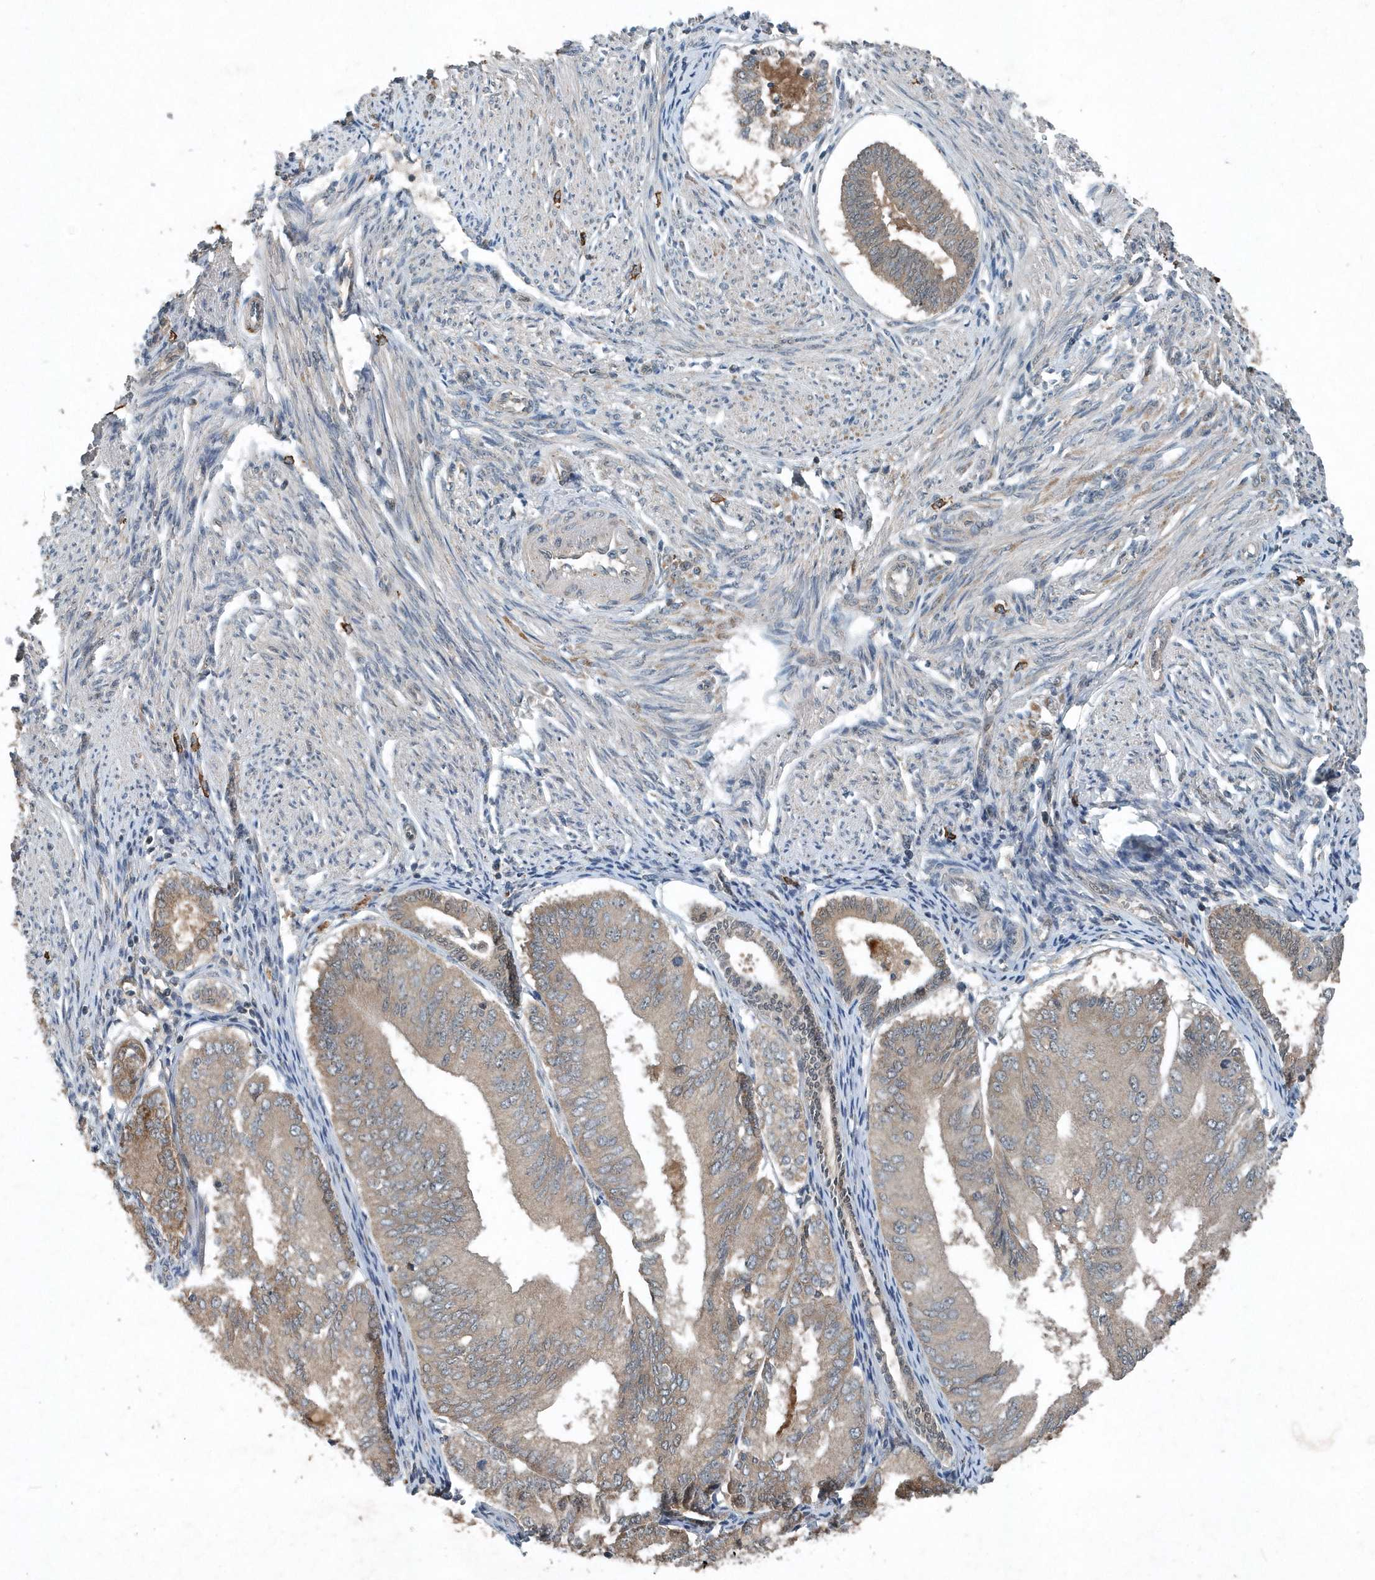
{"staining": {"intensity": "weak", "quantity": "<25%", "location": "cytoplasmic/membranous"}, "tissue": "endometrial cancer", "cell_type": "Tumor cells", "image_type": "cancer", "snomed": [{"axis": "morphology", "description": "Adenocarcinoma, NOS"}, {"axis": "topography", "description": "Endometrium"}], "caption": "Micrograph shows no protein staining in tumor cells of endometrial cancer tissue. (Immunohistochemistry, brightfield microscopy, high magnification).", "gene": "SCFD2", "patient": {"sex": "female", "age": 81}}